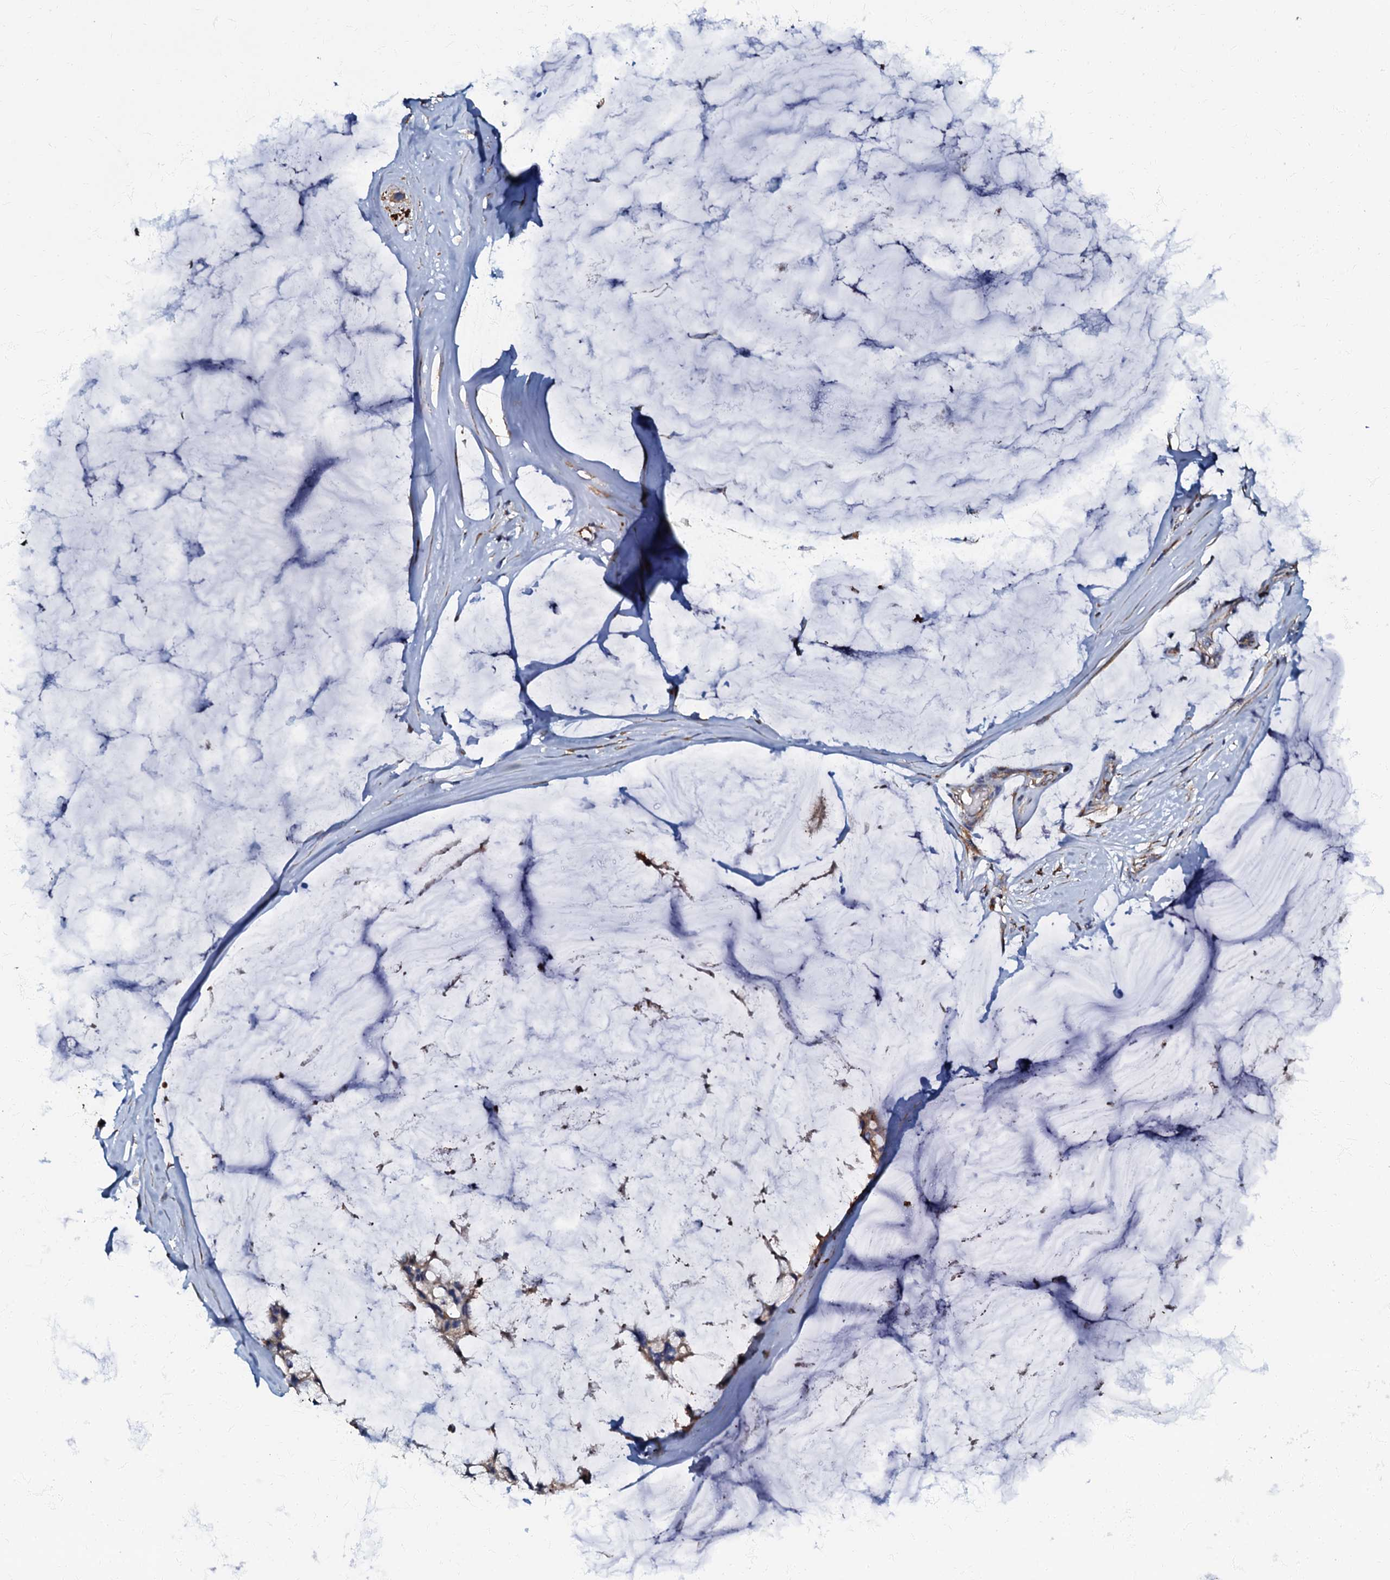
{"staining": {"intensity": "moderate", "quantity": ">75%", "location": "cytoplasmic/membranous"}, "tissue": "ovarian cancer", "cell_type": "Tumor cells", "image_type": "cancer", "snomed": [{"axis": "morphology", "description": "Cystadenocarcinoma, mucinous, NOS"}, {"axis": "topography", "description": "Ovary"}], "caption": "Ovarian cancer was stained to show a protein in brown. There is medium levels of moderate cytoplasmic/membranous staining in about >75% of tumor cells.", "gene": "NDUFA12", "patient": {"sex": "female", "age": 39}}